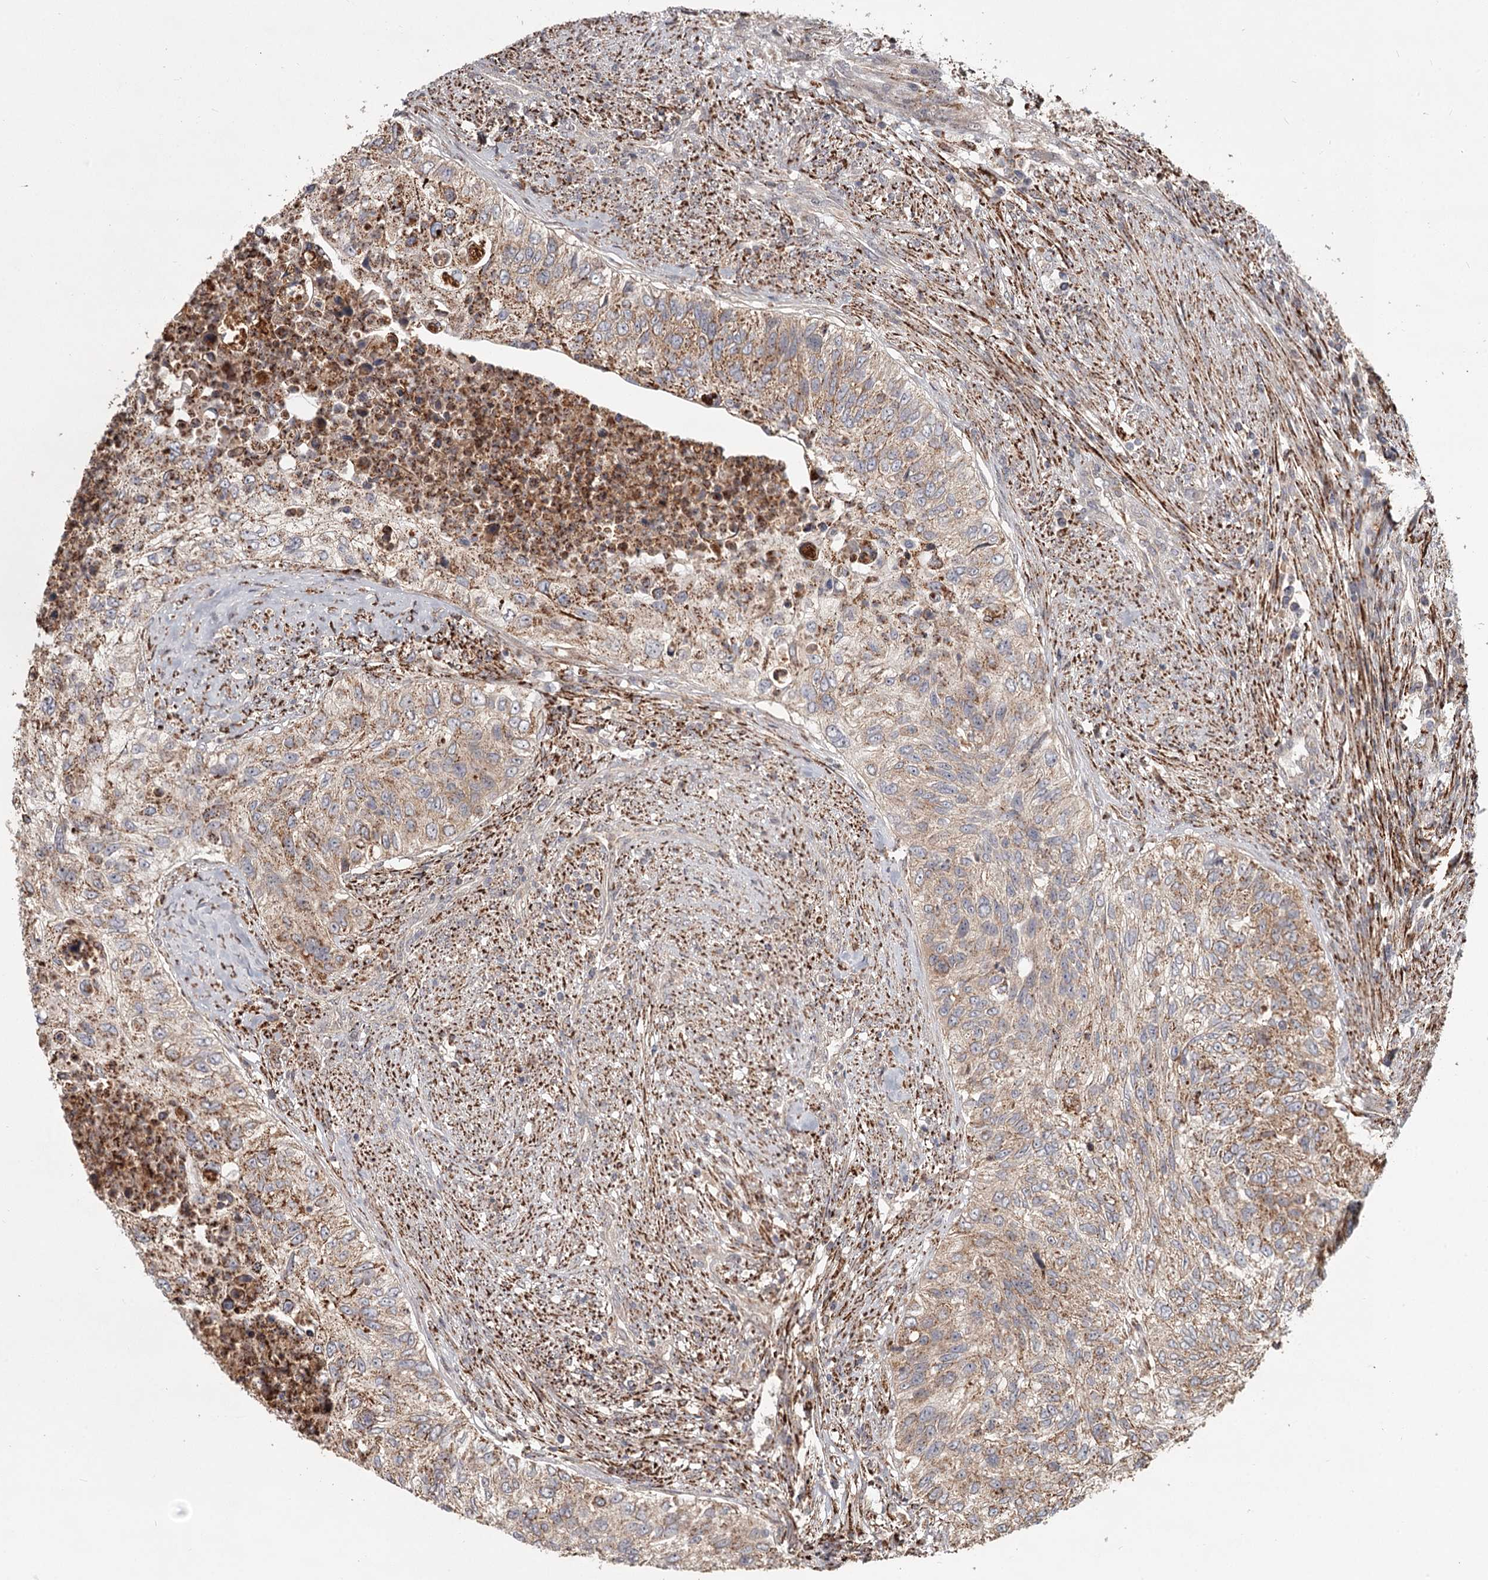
{"staining": {"intensity": "weak", "quantity": "25%-75%", "location": "cytoplasmic/membranous"}, "tissue": "urothelial cancer", "cell_type": "Tumor cells", "image_type": "cancer", "snomed": [{"axis": "morphology", "description": "Urothelial carcinoma, High grade"}, {"axis": "topography", "description": "Urinary bladder"}], "caption": "A histopathology image of urothelial cancer stained for a protein reveals weak cytoplasmic/membranous brown staining in tumor cells. (DAB = brown stain, brightfield microscopy at high magnification).", "gene": "CDC123", "patient": {"sex": "female", "age": 60}}